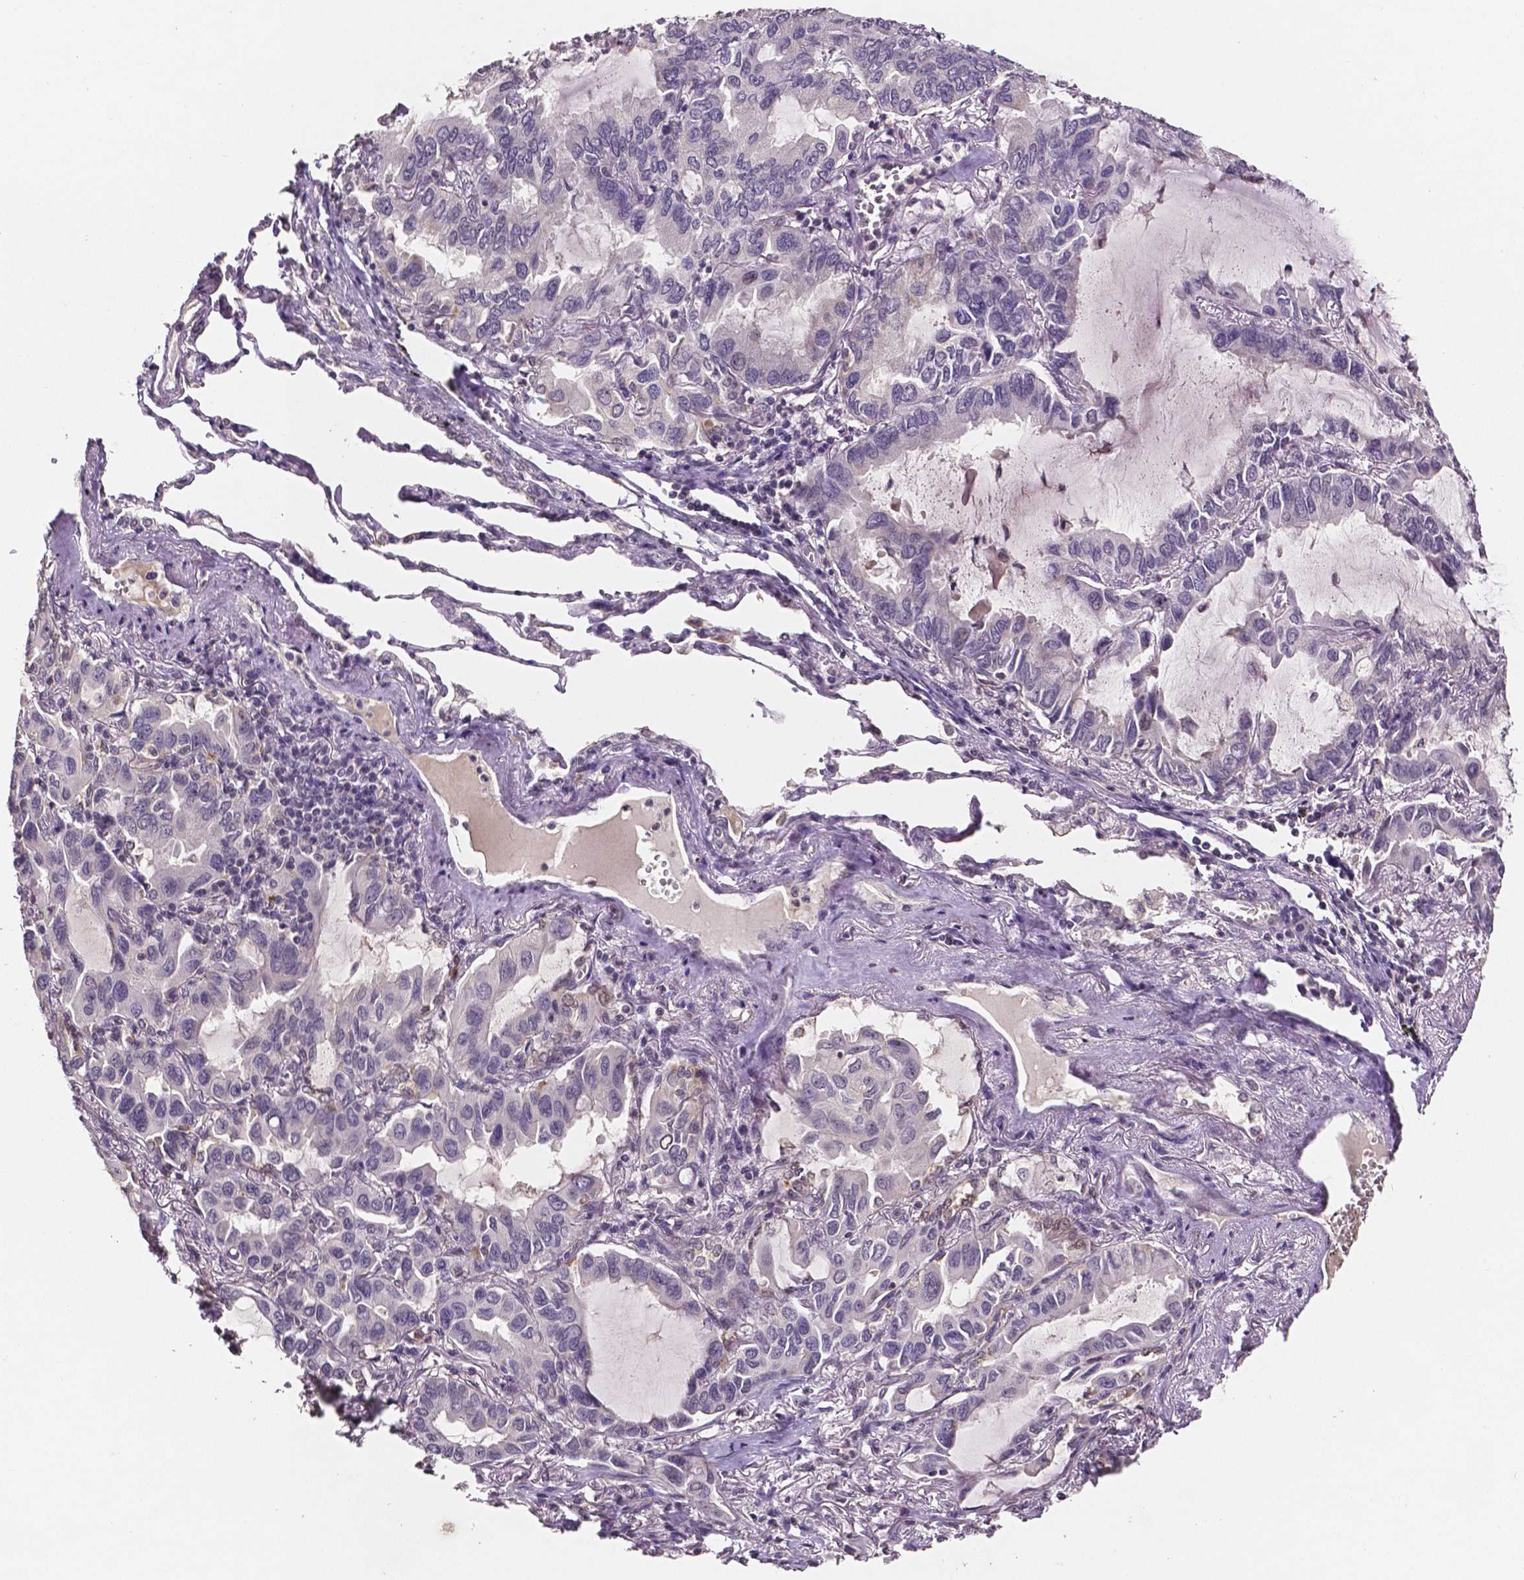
{"staining": {"intensity": "negative", "quantity": "none", "location": "none"}, "tissue": "lung cancer", "cell_type": "Tumor cells", "image_type": "cancer", "snomed": [{"axis": "morphology", "description": "Adenocarcinoma, NOS"}, {"axis": "topography", "description": "Lung"}], "caption": "DAB (3,3'-diaminobenzidine) immunohistochemical staining of human lung cancer exhibits no significant positivity in tumor cells.", "gene": "NRGN", "patient": {"sex": "male", "age": 64}}